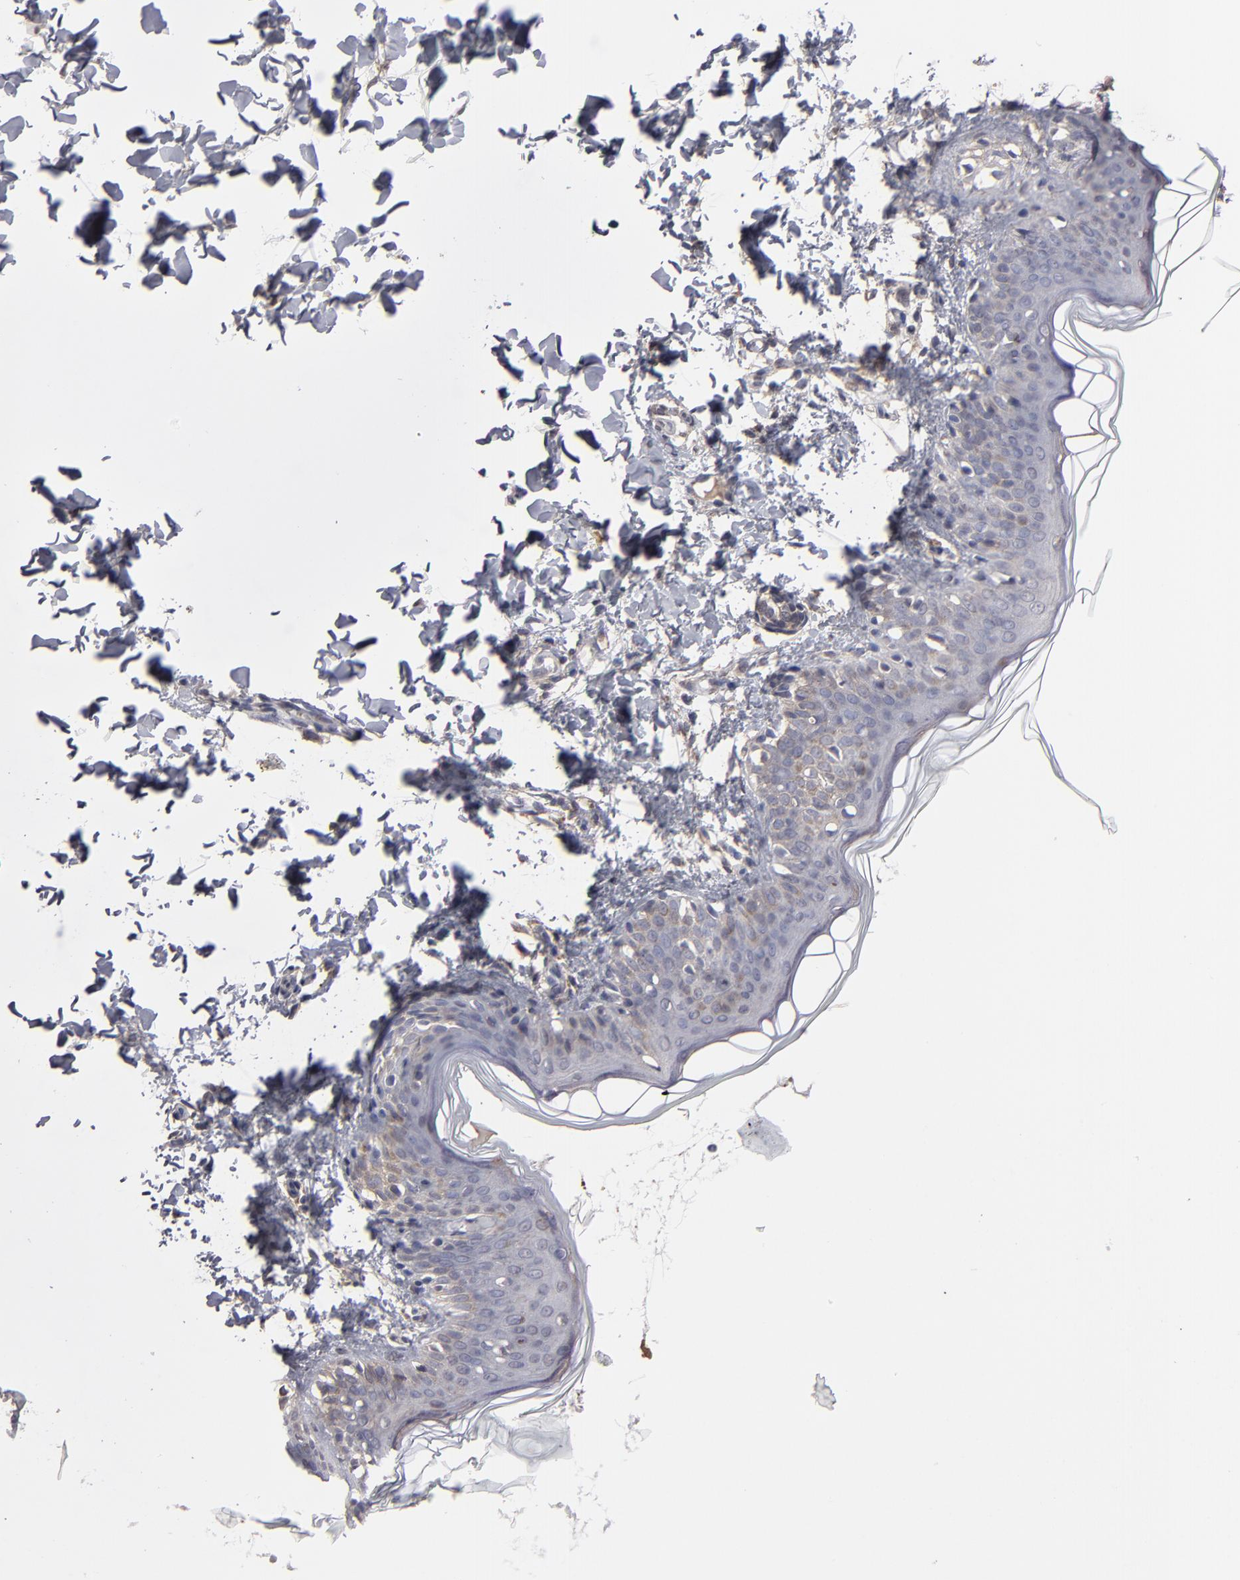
{"staining": {"intensity": "moderate", "quantity": ">75%", "location": "cytoplasmic/membranous"}, "tissue": "skin", "cell_type": "Fibroblasts", "image_type": "normal", "snomed": [{"axis": "morphology", "description": "Normal tissue, NOS"}, {"axis": "topography", "description": "Skin"}], "caption": "Moderate cytoplasmic/membranous positivity for a protein is present in about >75% of fibroblasts of normal skin using immunohistochemistry (IHC).", "gene": "ITGB5", "patient": {"sex": "female", "age": 4}}